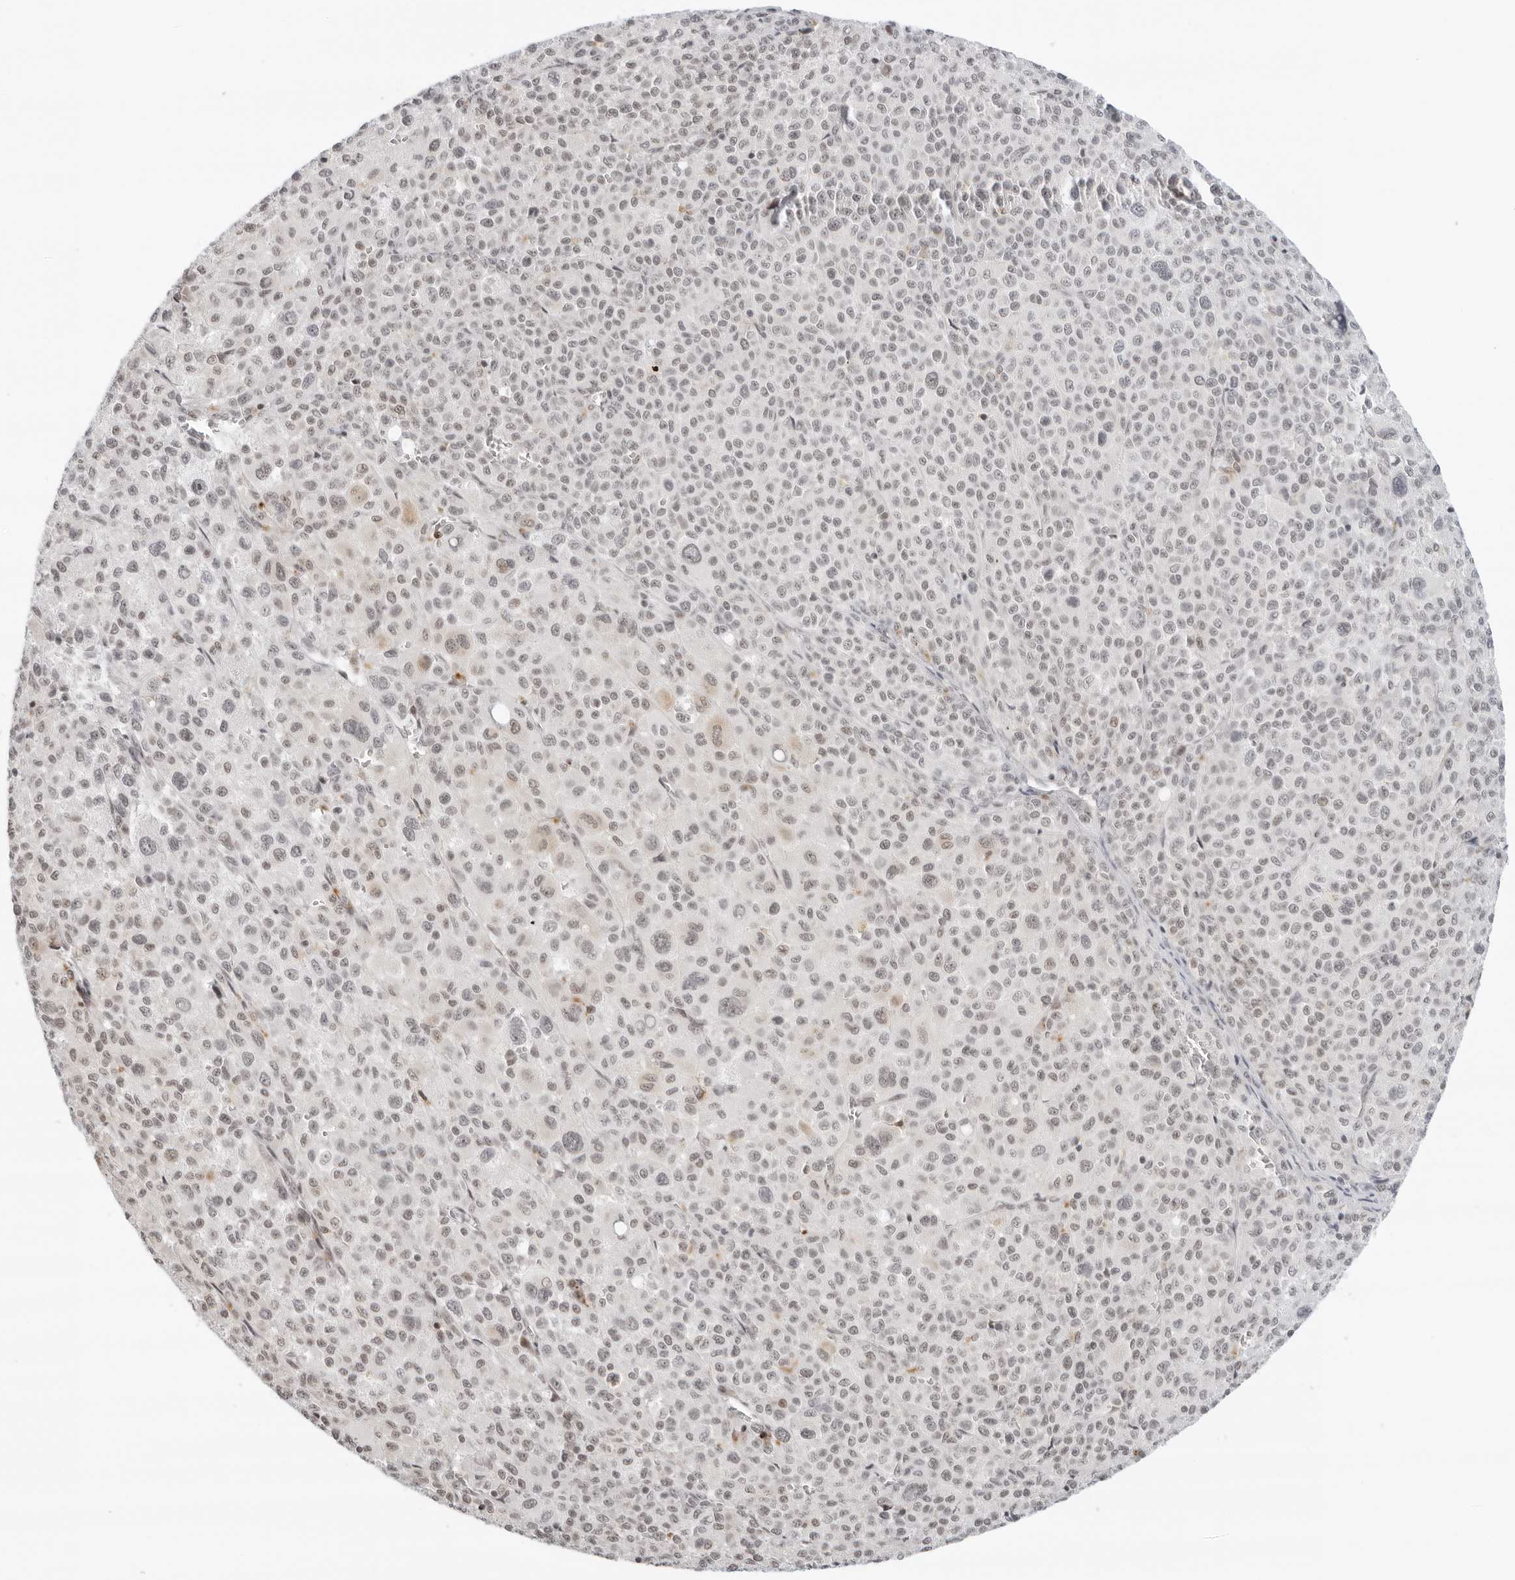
{"staining": {"intensity": "weak", "quantity": "25%-75%", "location": "nuclear"}, "tissue": "melanoma", "cell_type": "Tumor cells", "image_type": "cancer", "snomed": [{"axis": "morphology", "description": "Malignant melanoma, Metastatic site"}, {"axis": "topography", "description": "Skin"}], "caption": "This is an image of immunohistochemistry staining of malignant melanoma (metastatic site), which shows weak positivity in the nuclear of tumor cells.", "gene": "MSH6", "patient": {"sex": "female", "age": 74}}